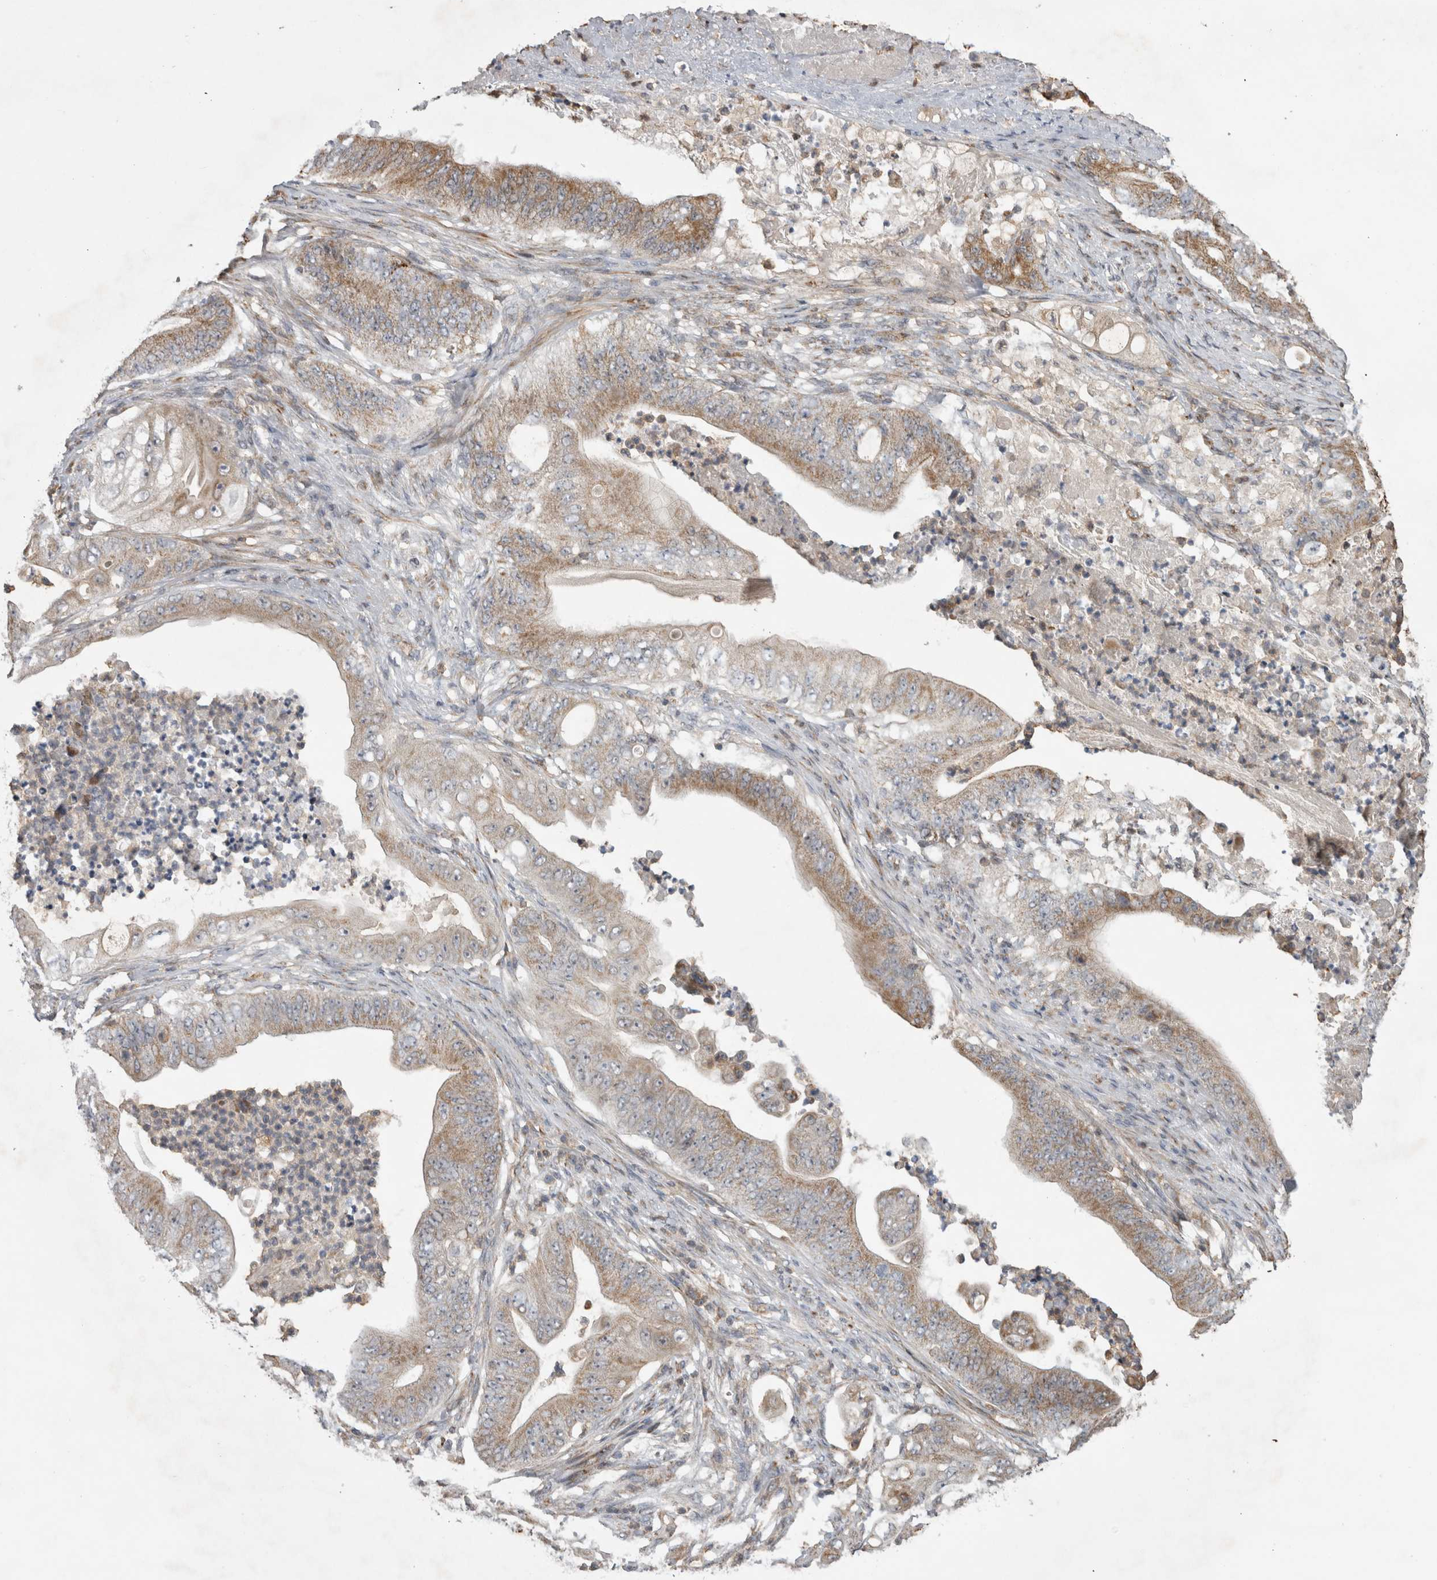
{"staining": {"intensity": "moderate", "quantity": "25%-75%", "location": "cytoplasmic/membranous"}, "tissue": "stomach cancer", "cell_type": "Tumor cells", "image_type": "cancer", "snomed": [{"axis": "morphology", "description": "Adenocarcinoma, NOS"}, {"axis": "topography", "description": "Stomach"}], "caption": "This micrograph shows stomach adenocarcinoma stained with immunohistochemistry to label a protein in brown. The cytoplasmic/membranous of tumor cells show moderate positivity for the protein. Nuclei are counter-stained blue.", "gene": "KCNIP1", "patient": {"sex": "female", "age": 73}}